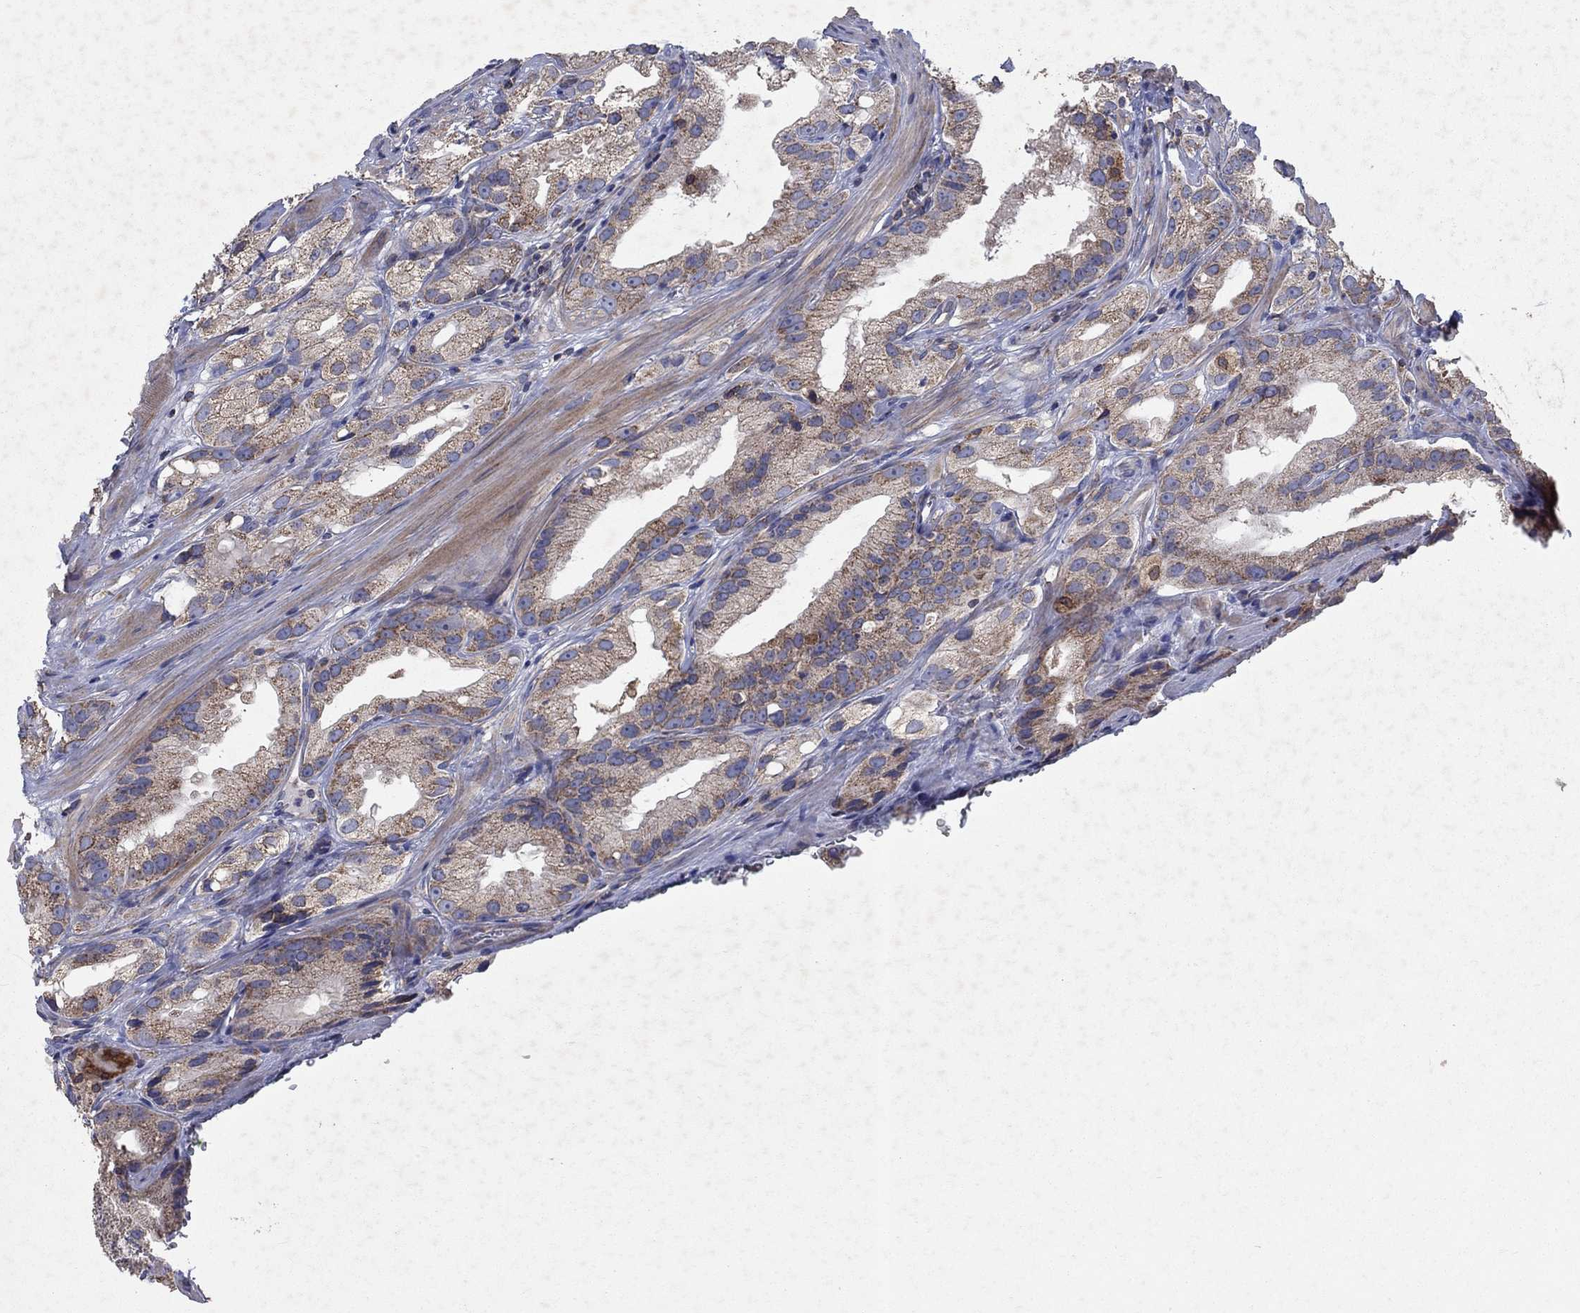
{"staining": {"intensity": "moderate", "quantity": "25%-75%", "location": "cytoplasmic/membranous"}, "tissue": "prostate cancer", "cell_type": "Tumor cells", "image_type": "cancer", "snomed": [{"axis": "morphology", "description": "Adenocarcinoma, High grade"}, {"axis": "topography", "description": "Prostate and seminal vesicle, NOS"}], "caption": "DAB immunohistochemical staining of human prostate cancer reveals moderate cytoplasmic/membranous protein staining in approximately 25%-75% of tumor cells.", "gene": "NCEH1", "patient": {"sex": "male", "age": 62}}